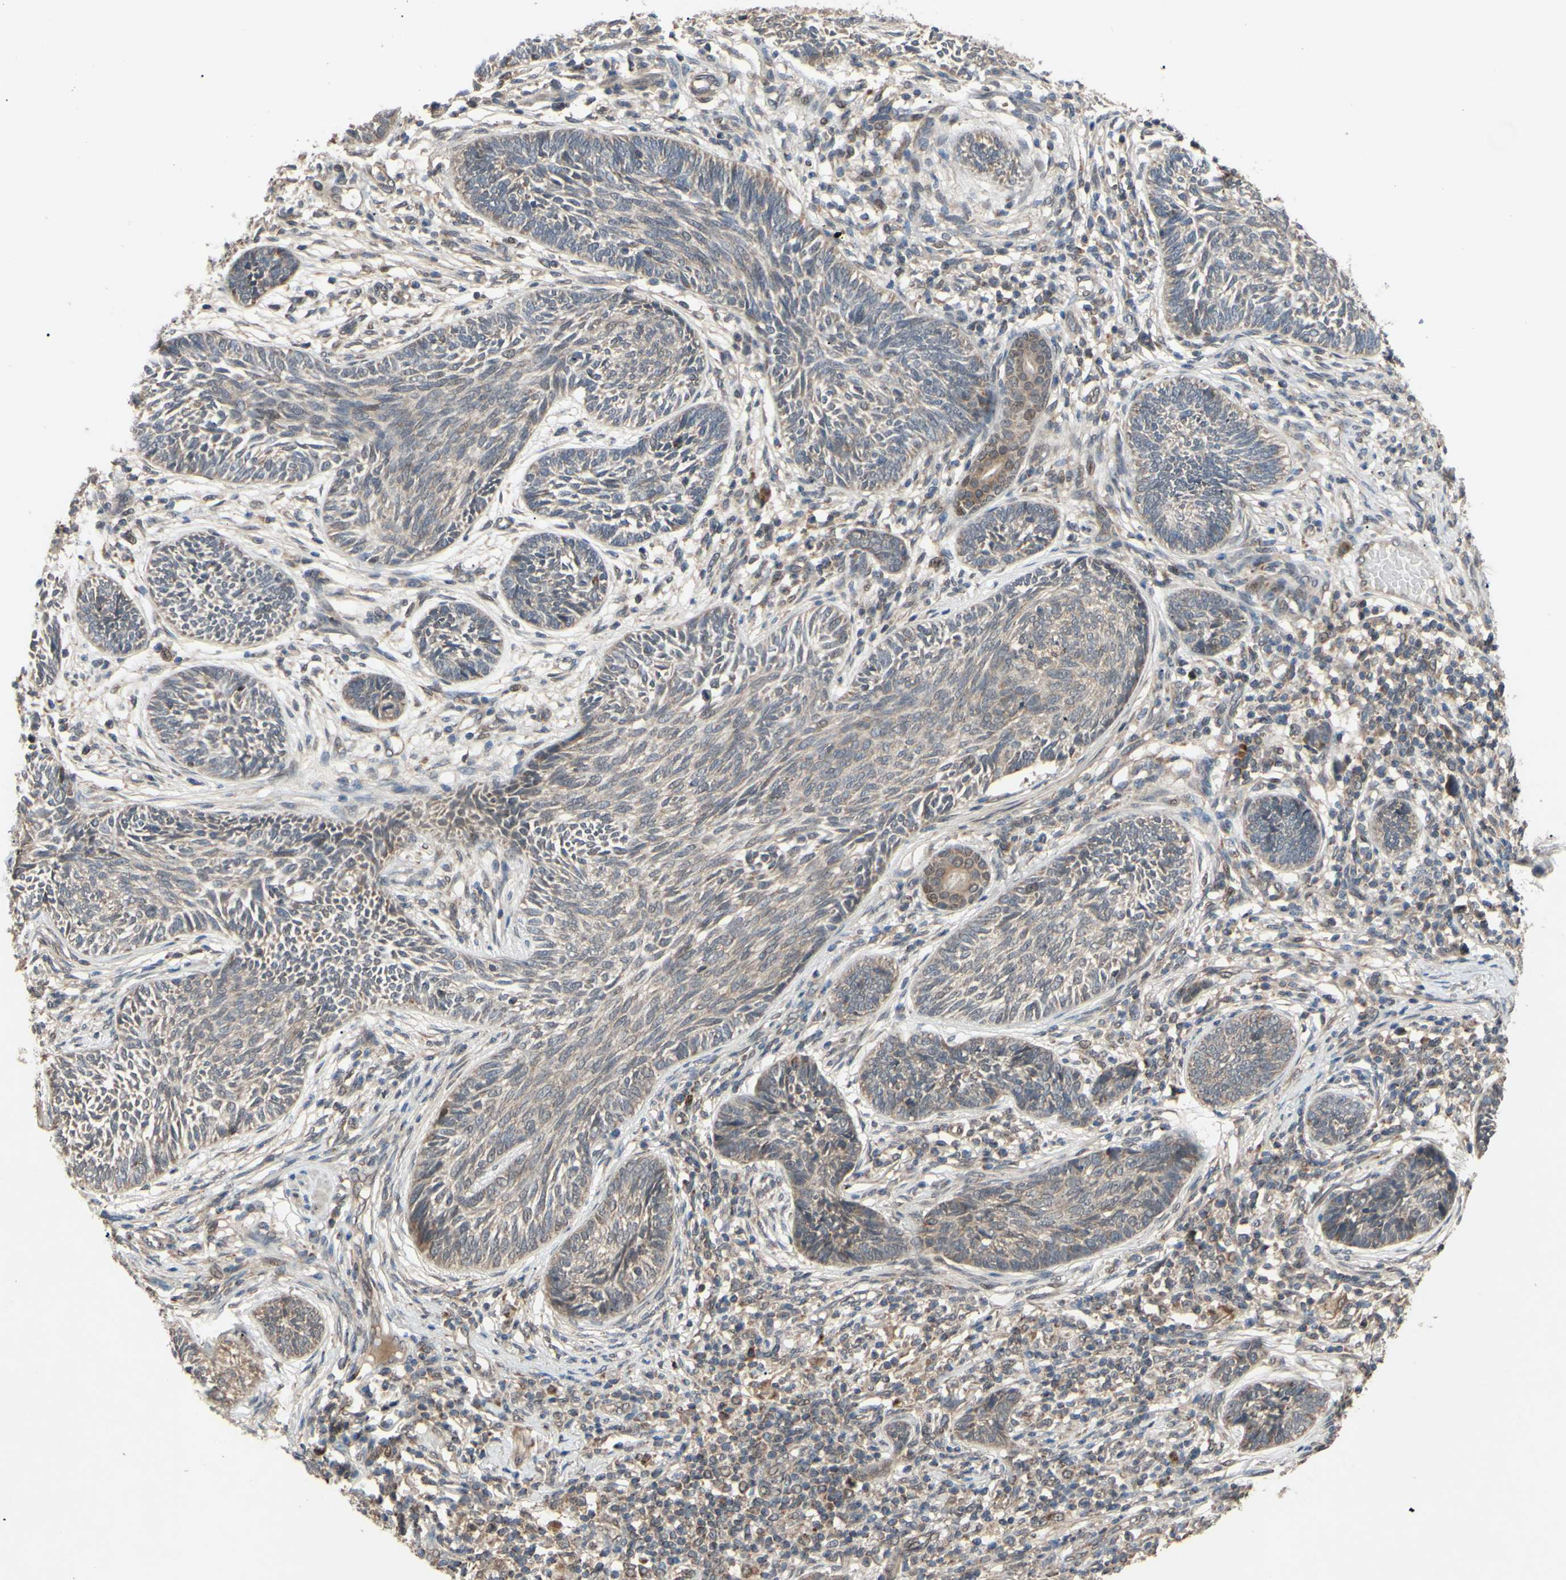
{"staining": {"intensity": "weak", "quantity": ">75%", "location": "cytoplasmic/membranous"}, "tissue": "skin cancer", "cell_type": "Tumor cells", "image_type": "cancer", "snomed": [{"axis": "morphology", "description": "Papilloma, NOS"}, {"axis": "morphology", "description": "Basal cell carcinoma"}, {"axis": "topography", "description": "Skin"}], "caption": "Skin basal cell carcinoma tissue reveals weak cytoplasmic/membranous staining in approximately >75% of tumor cells", "gene": "CD164", "patient": {"sex": "male", "age": 87}}